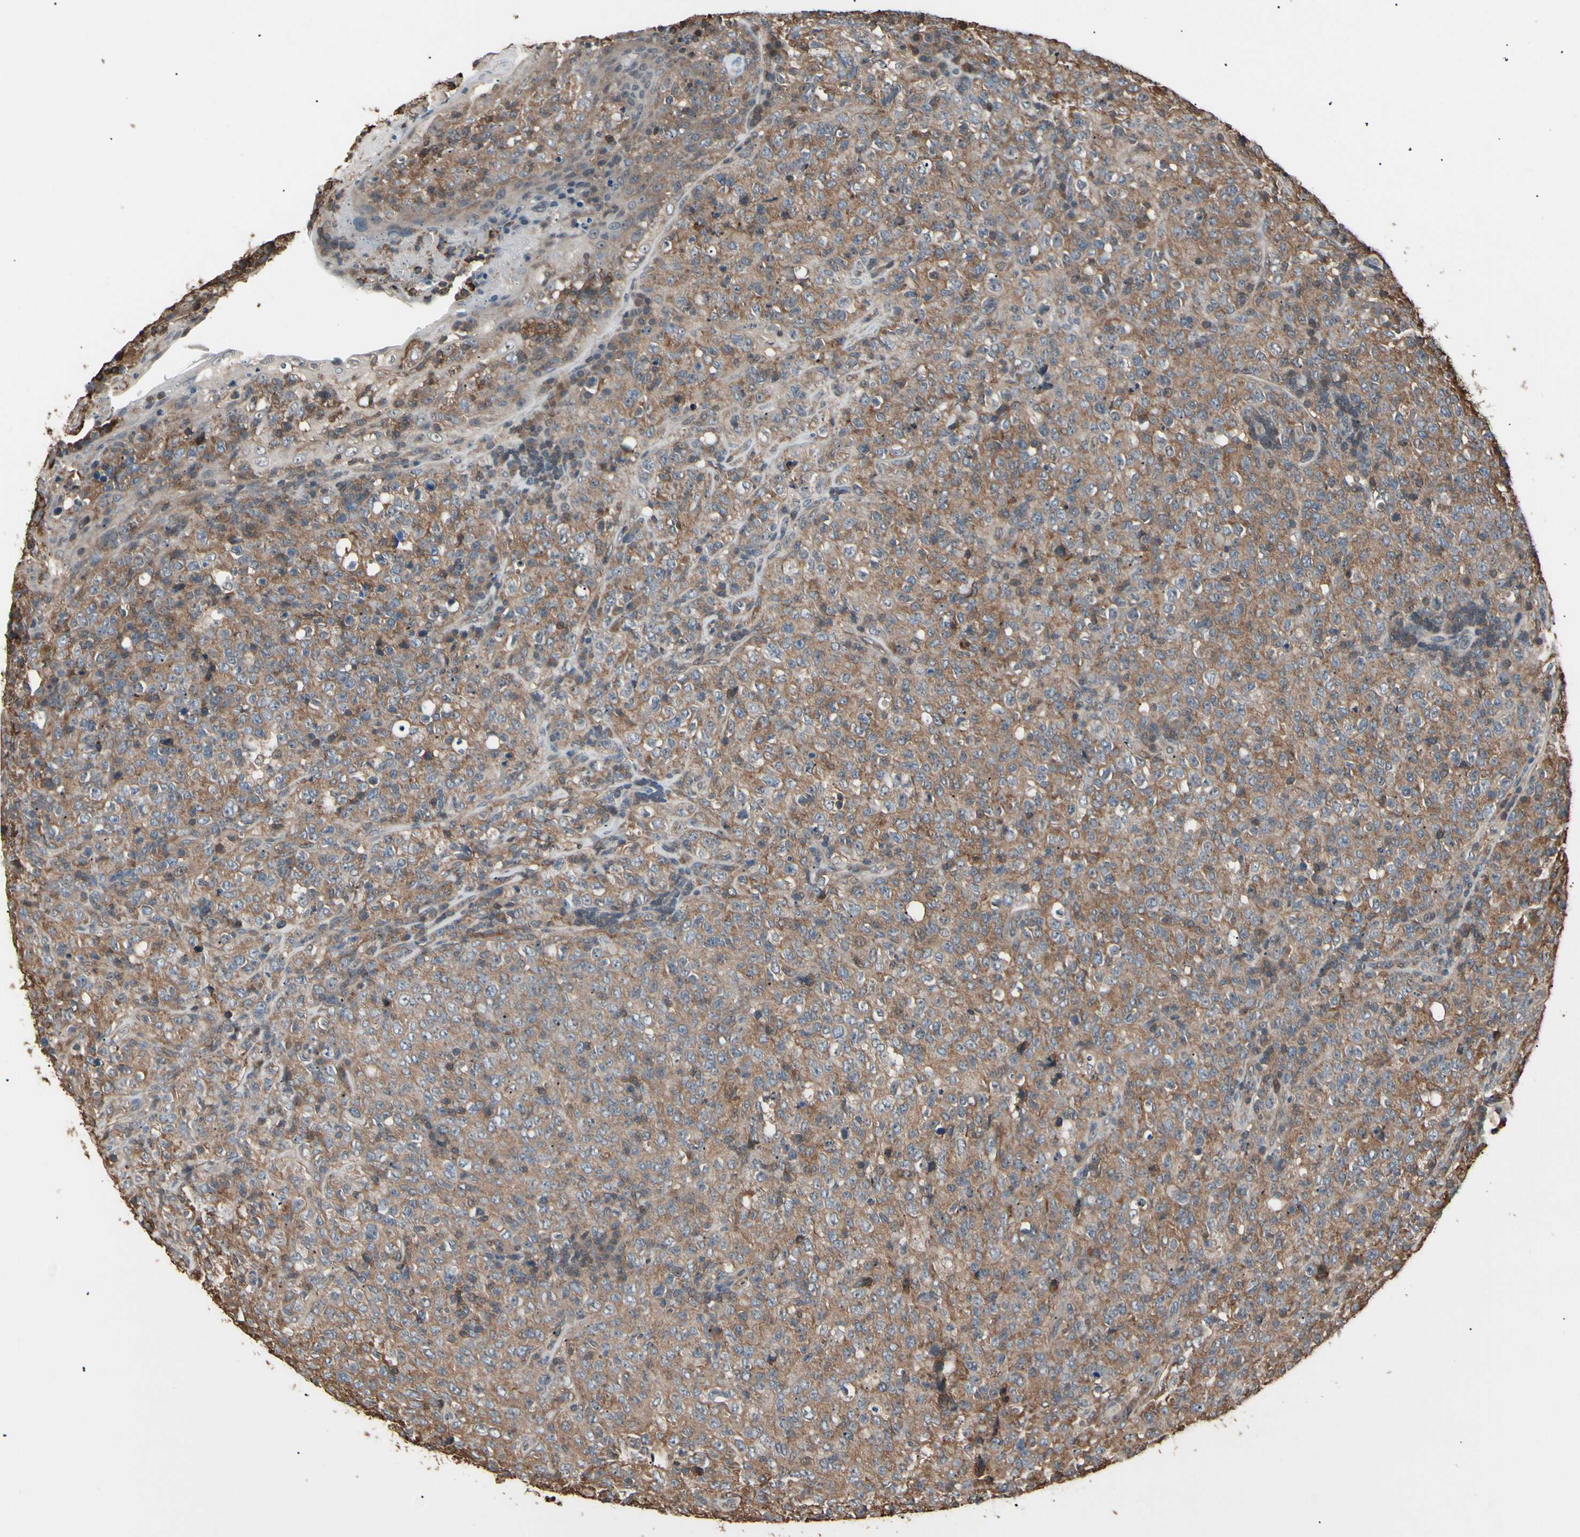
{"staining": {"intensity": "moderate", "quantity": ">75%", "location": "cytoplasmic/membranous"}, "tissue": "lymphoma", "cell_type": "Tumor cells", "image_type": "cancer", "snomed": [{"axis": "morphology", "description": "Malignant lymphoma, non-Hodgkin's type, High grade"}, {"axis": "topography", "description": "Tonsil"}], "caption": "A micrograph showing moderate cytoplasmic/membranous staining in about >75% of tumor cells in lymphoma, as visualized by brown immunohistochemical staining.", "gene": "MAPK13", "patient": {"sex": "female", "age": 36}}